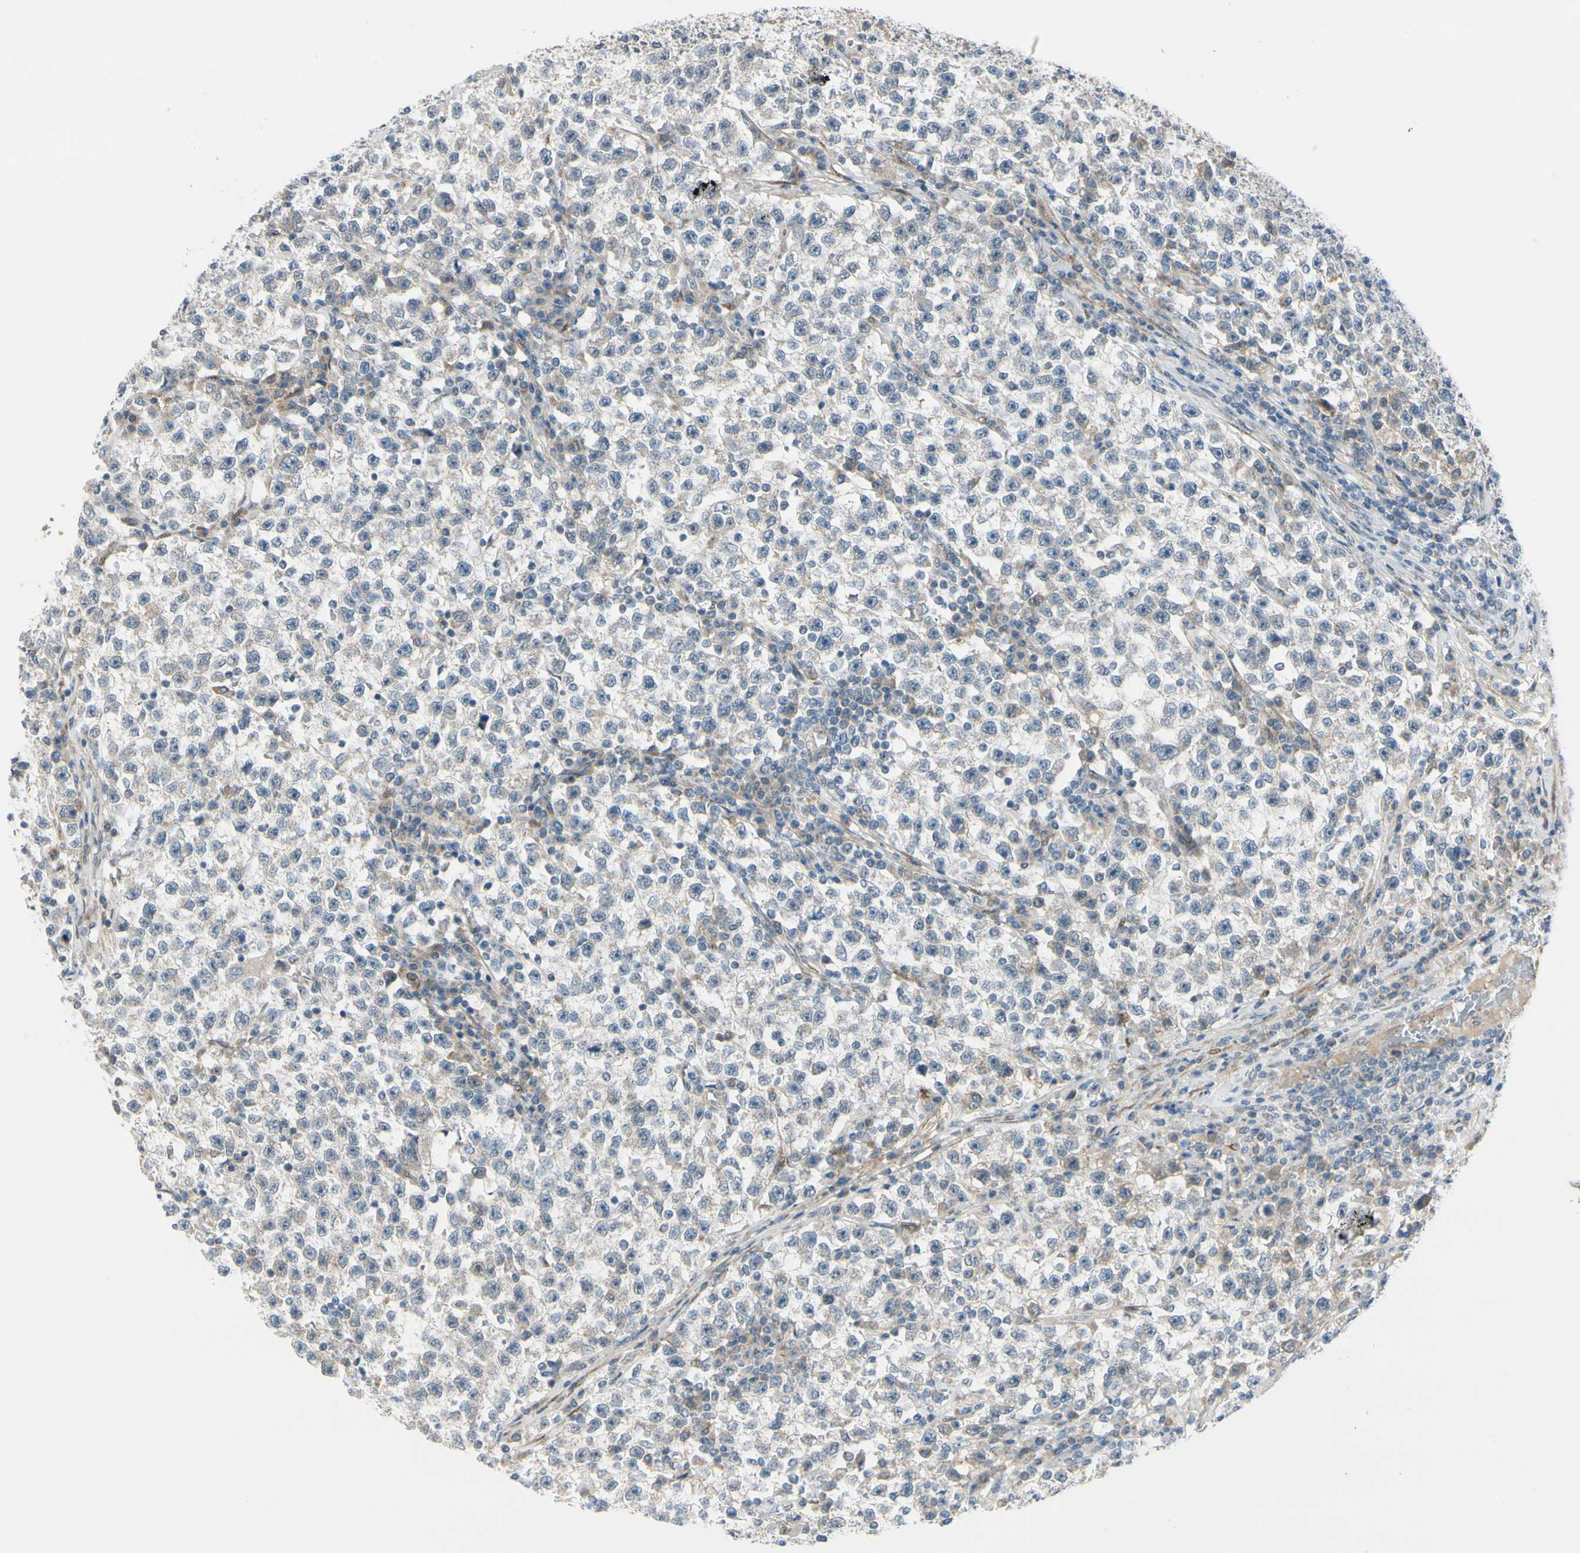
{"staining": {"intensity": "negative", "quantity": "none", "location": "none"}, "tissue": "testis cancer", "cell_type": "Tumor cells", "image_type": "cancer", "snomed": [{"axis": "morphology", "description": "Seminoma, NOS"}, {"axis": "topography", "description": "Testis"}], "caption": "Photomicrograph shows no significant protein positivity in tumor cells of seminoma (testis).", "gene": "FHL2", "patient": {"sex": "male", "age": 22}}